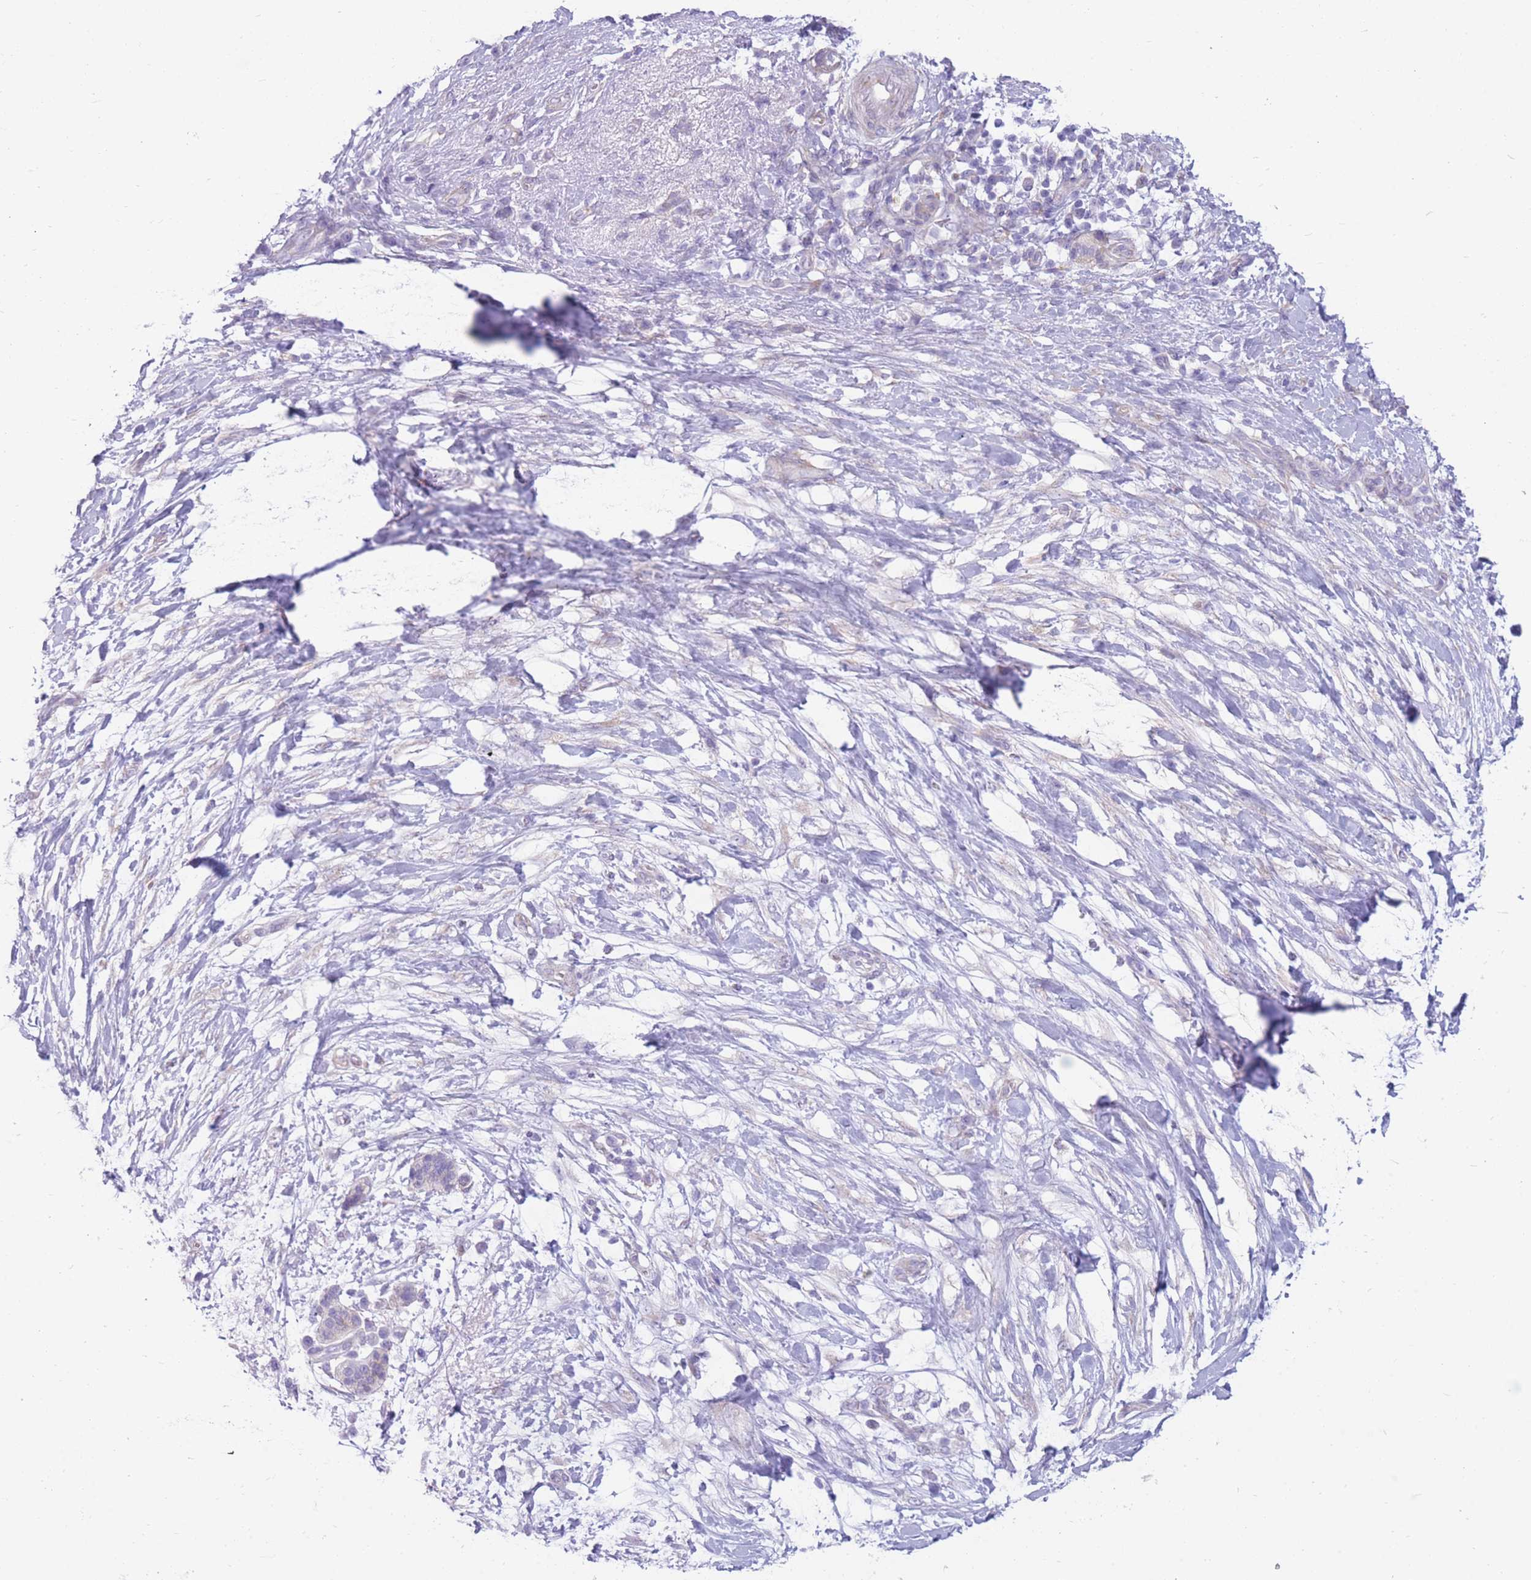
{"staining": {"intensity": "negative", "quantity": "none", "location": "none"}, "tissue": "pancreatic cancer", "cell_type": "Tumor cells", "image_type": "cancer", "snomed": [{"axis": "morphology", "description": "Adenocarcinoma, NOS"}, {"axis": "topography", "description": "Pancreas"}], "caption": "Human pancreatic cancer stained for a protein using IHC reveals no staining in tumor cells.", "gene": "MTSS2", "patient": {"sex": "female", "age": 72}}